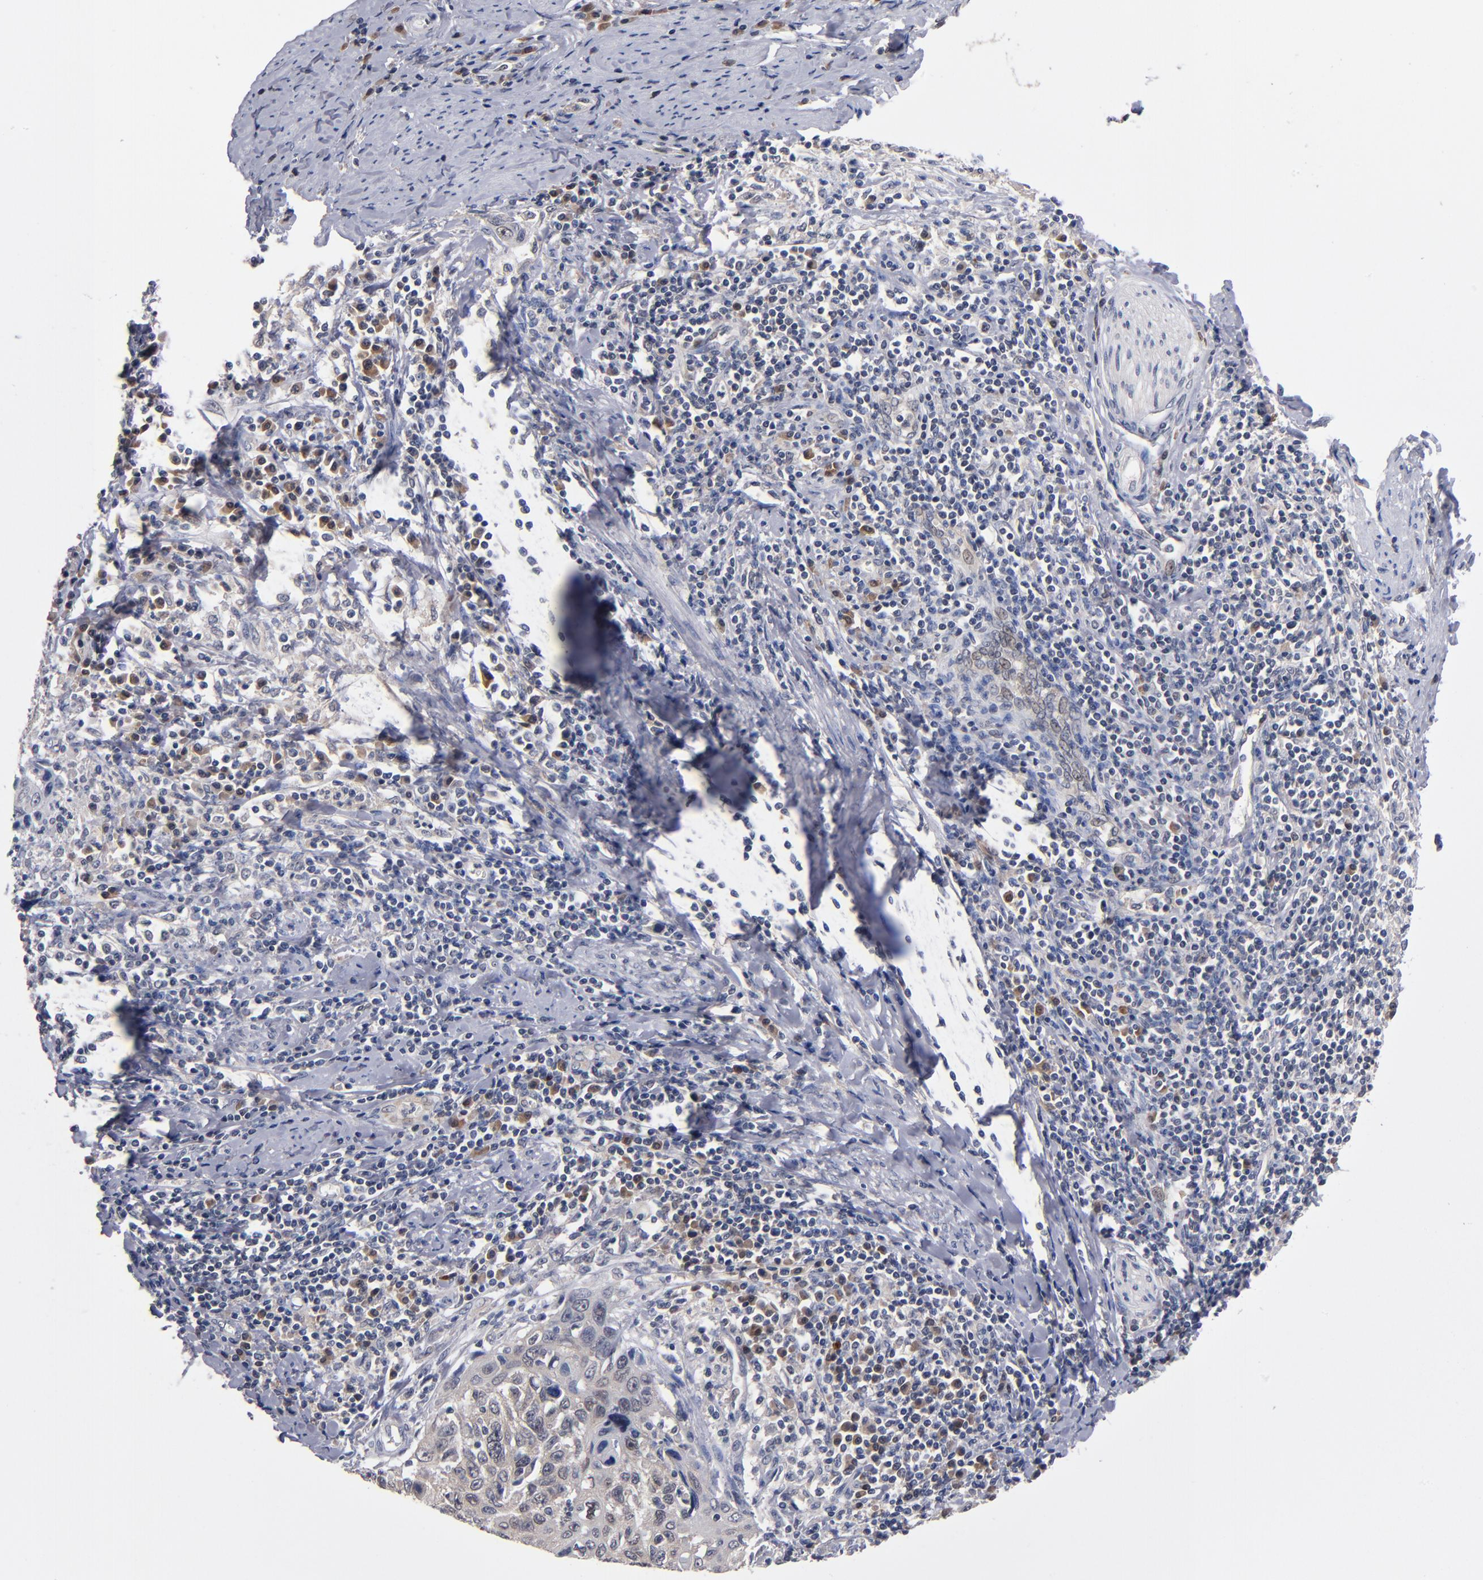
{"staining": {"intensity": "weak", "quantity": "<25%", "location": "cytoplasmic/membranous"}, "tissue": "cervical cancer", "cell_type": "Tumor cells", "image_type": "cancer", "snomed": [{"axis": "morphology", "description": "Squamous cell carcinoma, NOS"}, {"axis": "topography", "description": "Cervix"}], "caption": "An immunohistochemistry photomicrograph of squamous cell carcinoma (cervical) is shown. There is no staining in tumor cells of squamous cell carcinoma (cervical). Nuclei are stained in blue.", "gene": "ALG13", "patient": {"sex": "female", "age": 53}}